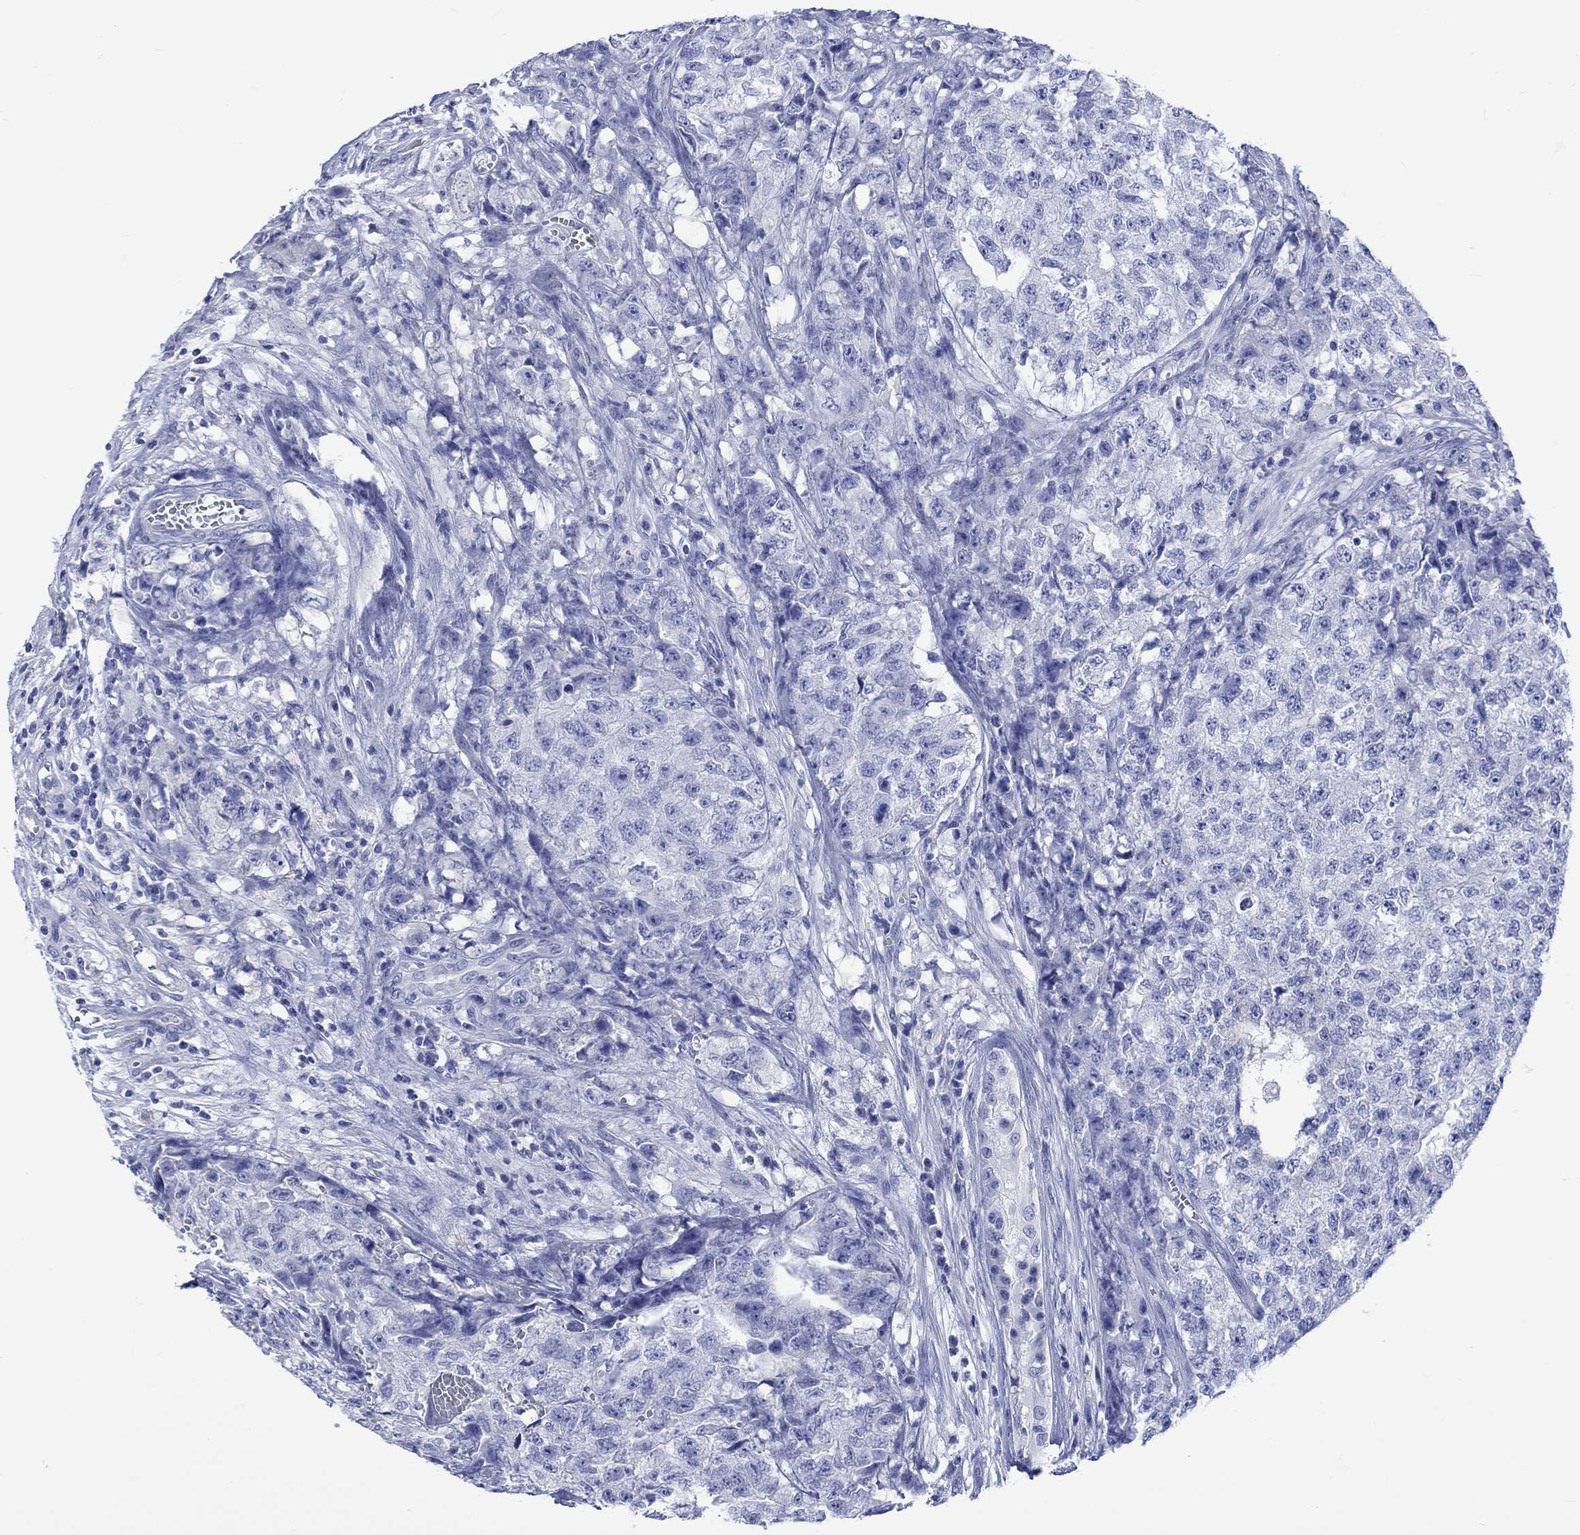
{"staining": {"intensity": "negative", "quantity": "none", "location": "none"}, "tissue": "testis cancer", "cell_type": "Tumor cells", "image_type": "cancer", "snomed": [{"axis": "morphology", "description": "Seminoma, NOS"}, {"axis": "morphology", "description": "Carcinoma, Embryonal, NOS"}, {"axis": "topography", "description": "Testis"}], "caption": "High magnification brightfield microscopy of seminoma (testis) stained with DAB (3,3'-diaminobenzidine) (brown) and counterstained with hematoxylin (blue): tumor cells show no significant expression.", "gene": "CACNG3", "patient": {"sex": "male", "age": 22}}